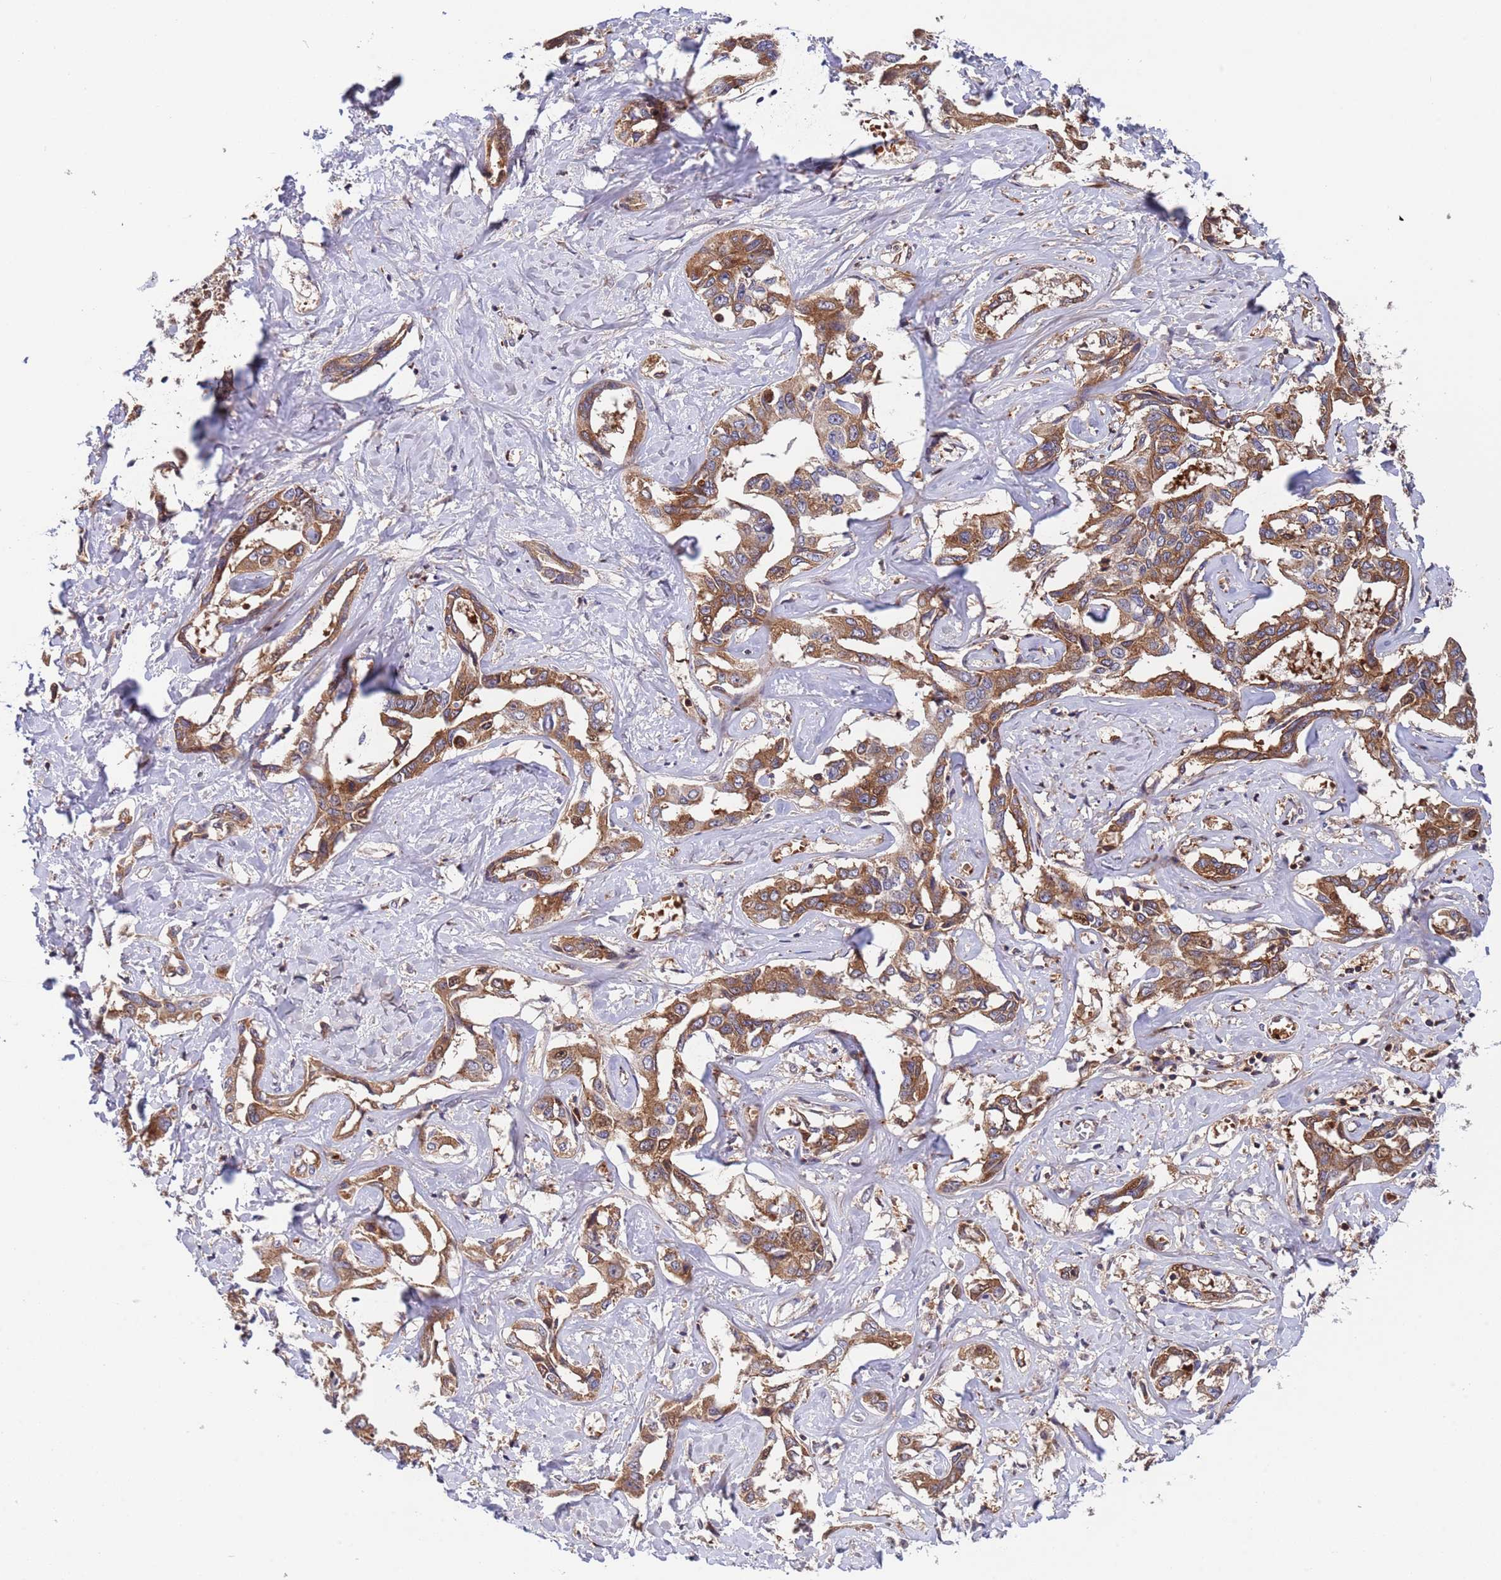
{"staining": {"intensity": "moderate", "quantity": ">75%", "location": "cytoplasmic/membranous"}, "tissue": "liver cancer", "cell_type": "Tumor cells", "image_type": "cancer", "snomed": [{"axis": "morphology", "description": "Cholangiocarcinoma"}, {"axis": "topography", "description": "Liver"}], "caption": "Liver cancer stained for a protein displays moderate cytoplasmic/membranous positivity in tumor cells.", "gene": "PARP16", "patient": {"sex": "male", "age": 59}}